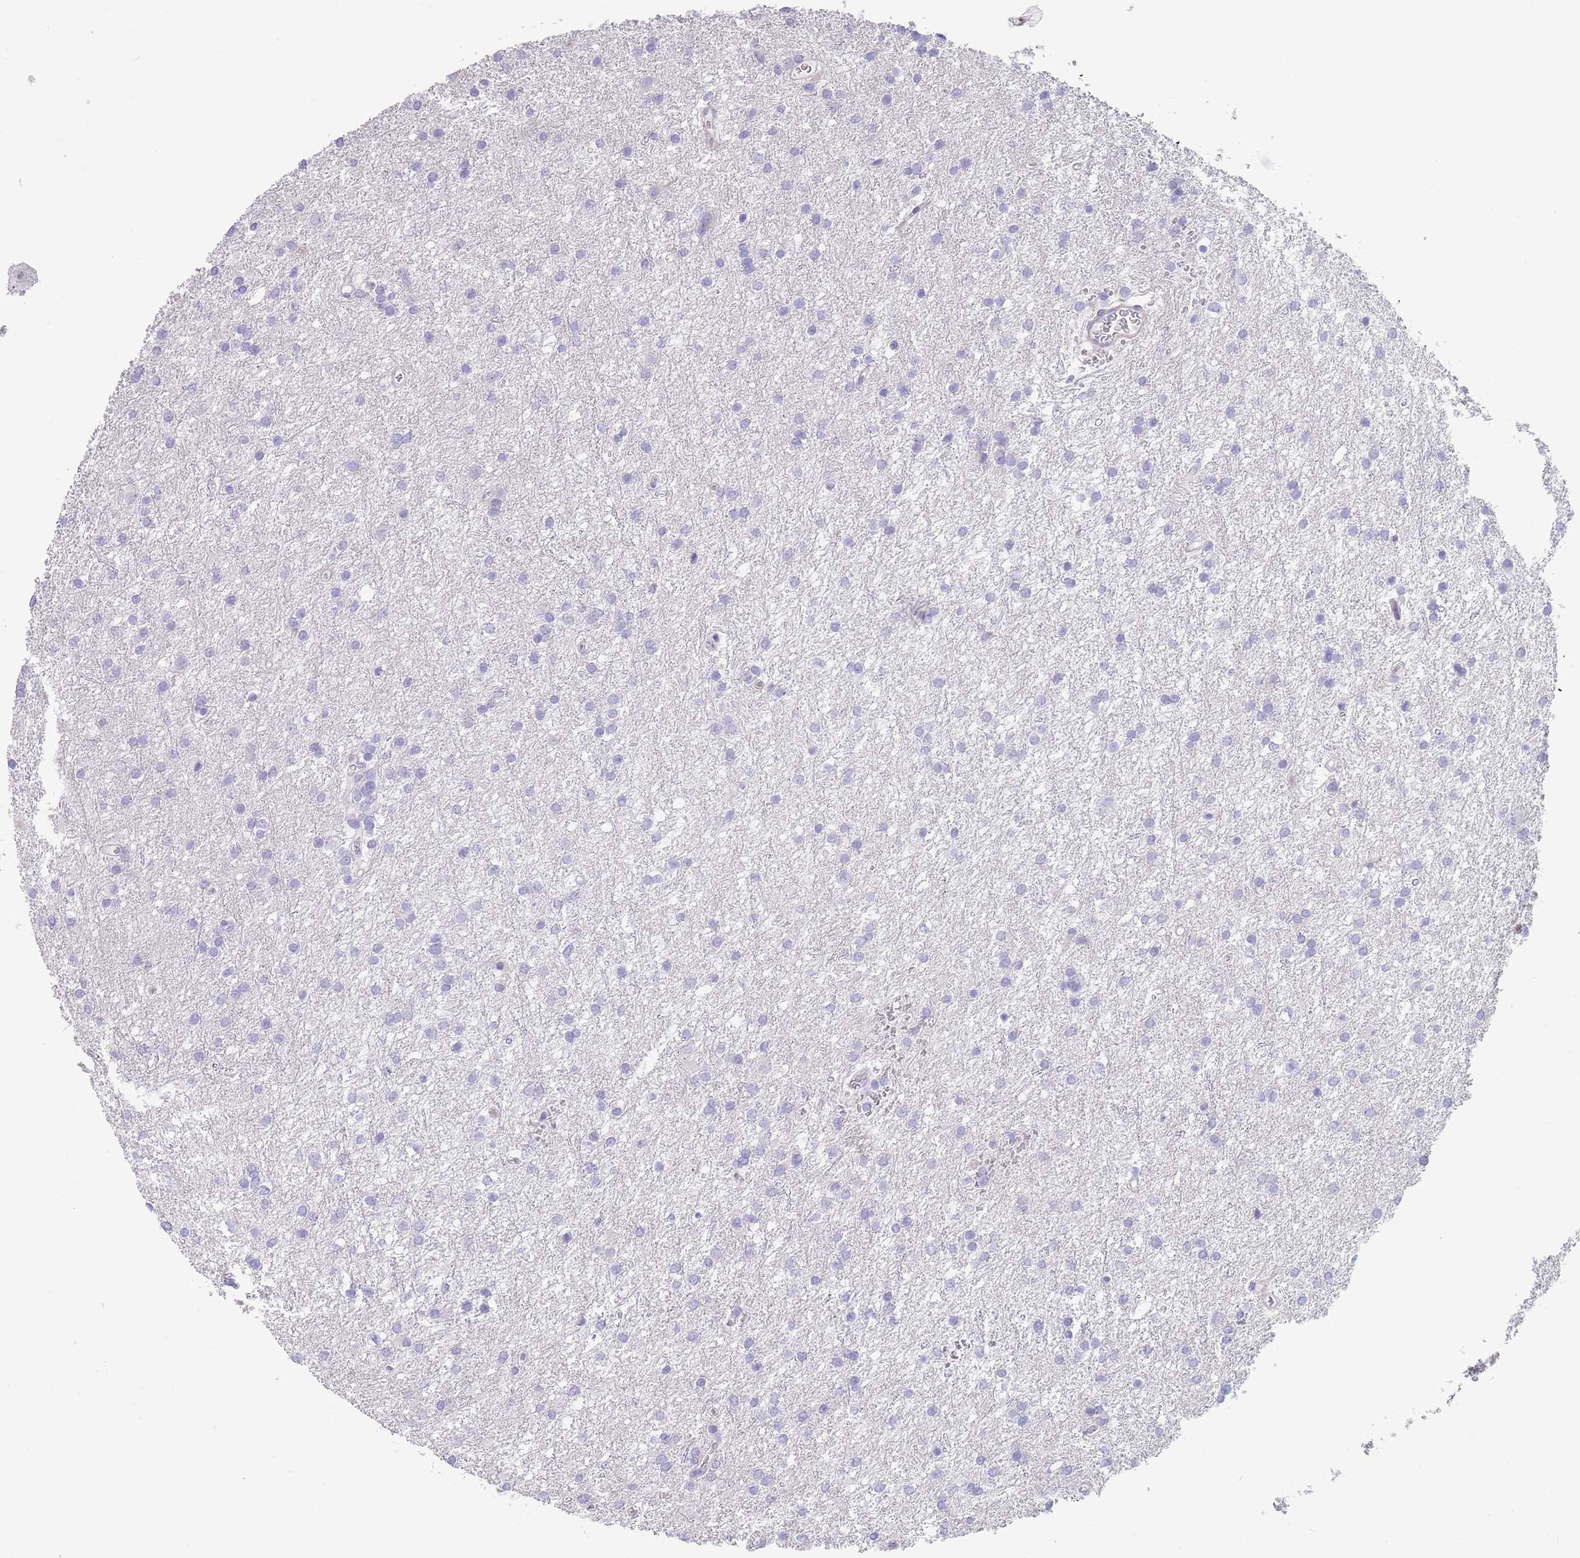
{"staining": {"intensity": "negative", "quantity": "none", "location": "none"}, "tissue": "glioma", "cell_type": "Tumor cells", "image_type": "cancer", "snomed": [{"axis": "morphology", "description": "Glioma, malignant, High grade"}, {"axis": "topography", "description": "Brain"}], "caption": "The photomicrograph demonstrates no significant staining in tumor cells of glioma.", "gene": "CPXM2", "patient": {"sex": "female", "age": 50}}